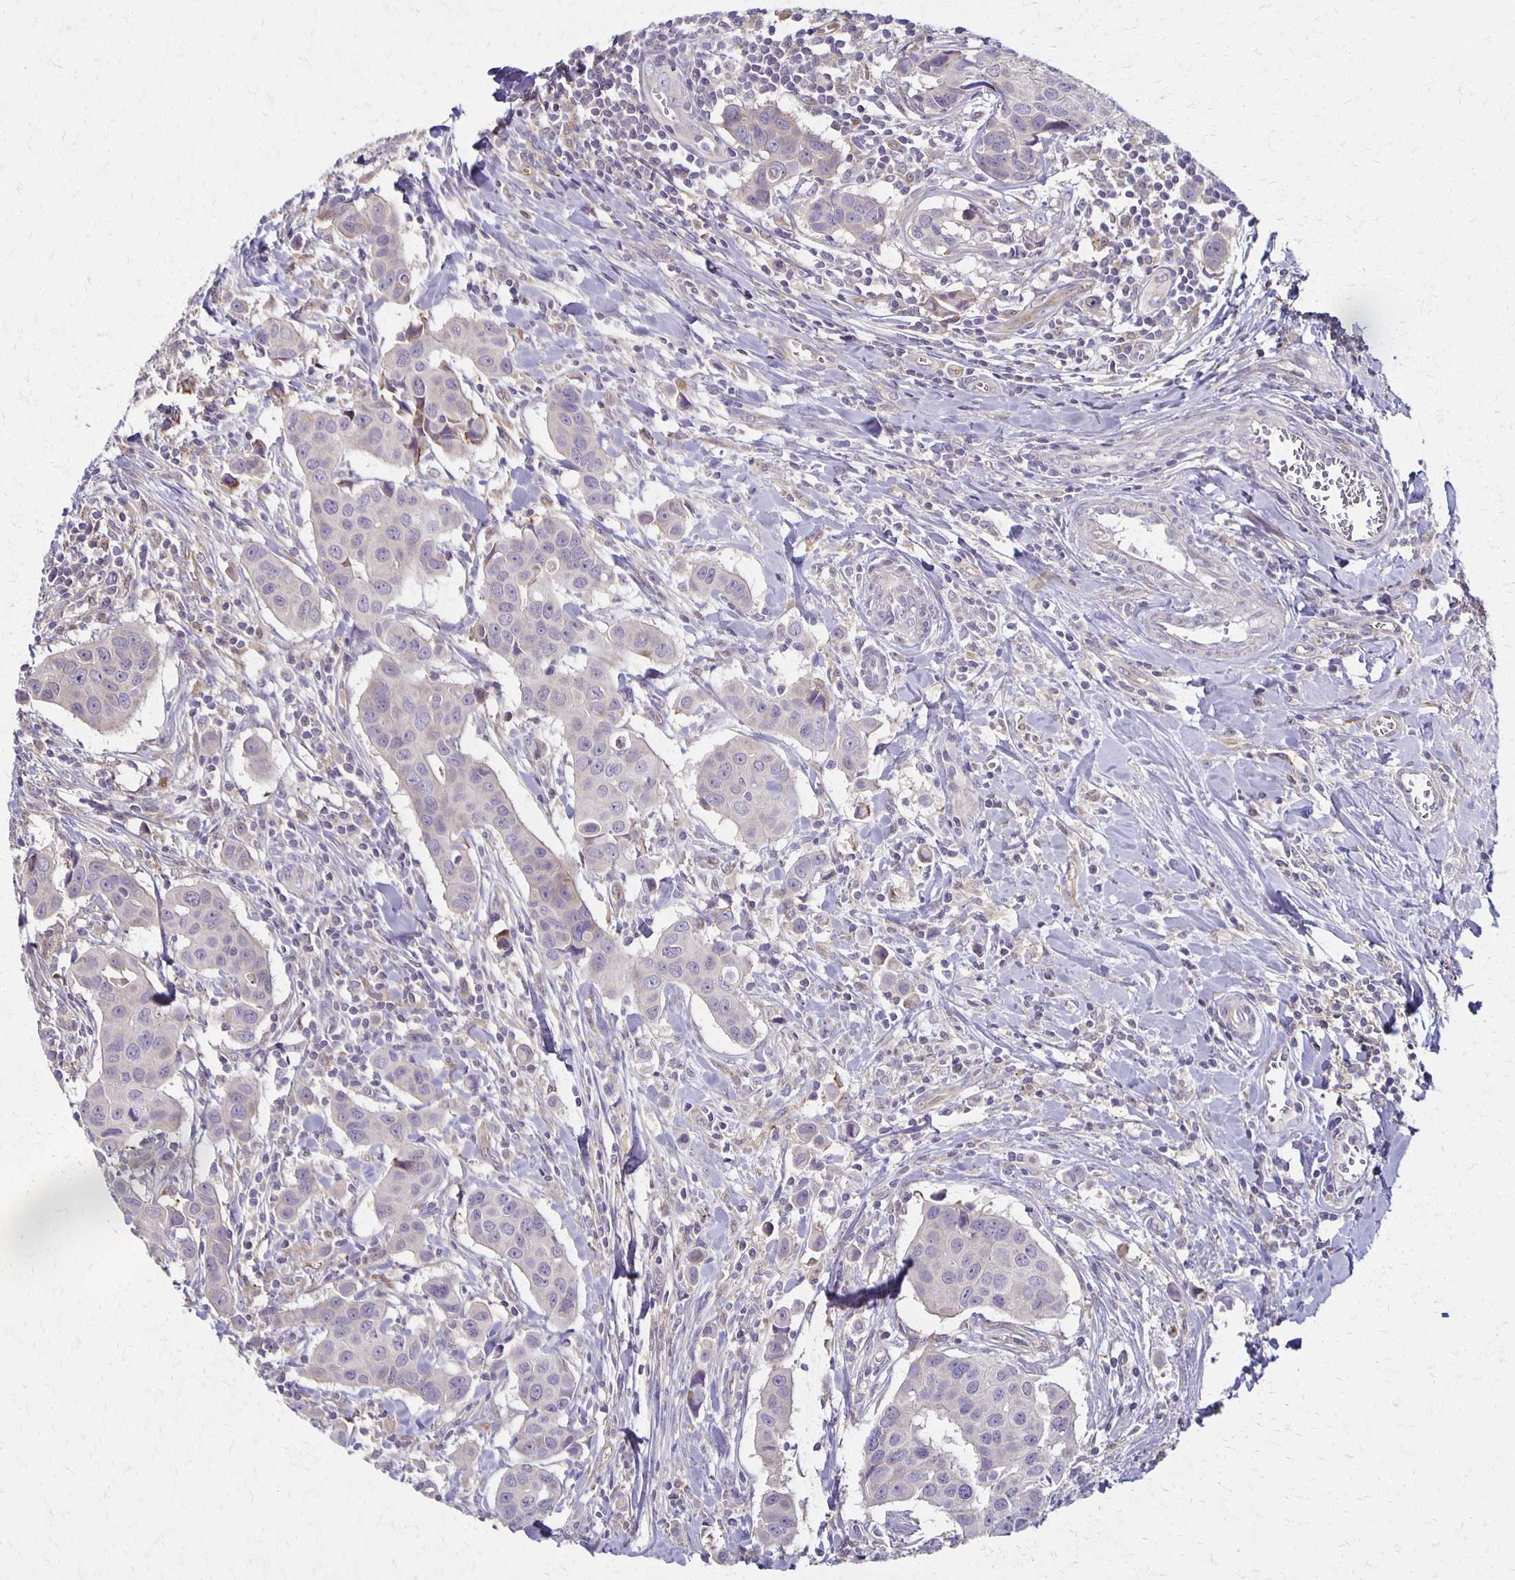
{"staining": {"intensity": "negative", "quantity": "none", "location": "none"}, "tissue": "breast cancer", "cell_type": "Tumor cells", "image_type": "cancer", "snomed": [{"axis": "morphology", "description": "Duct carcinoma"}, {"axis": "topography", "description": "Breast"}], "caption": "Micrograph shows no protein positivity in tumor cells of breast infiltrating ductal carcinoma tissue.", "gene": "GPX4", "patient": {"sex": "female", "age": 24}}